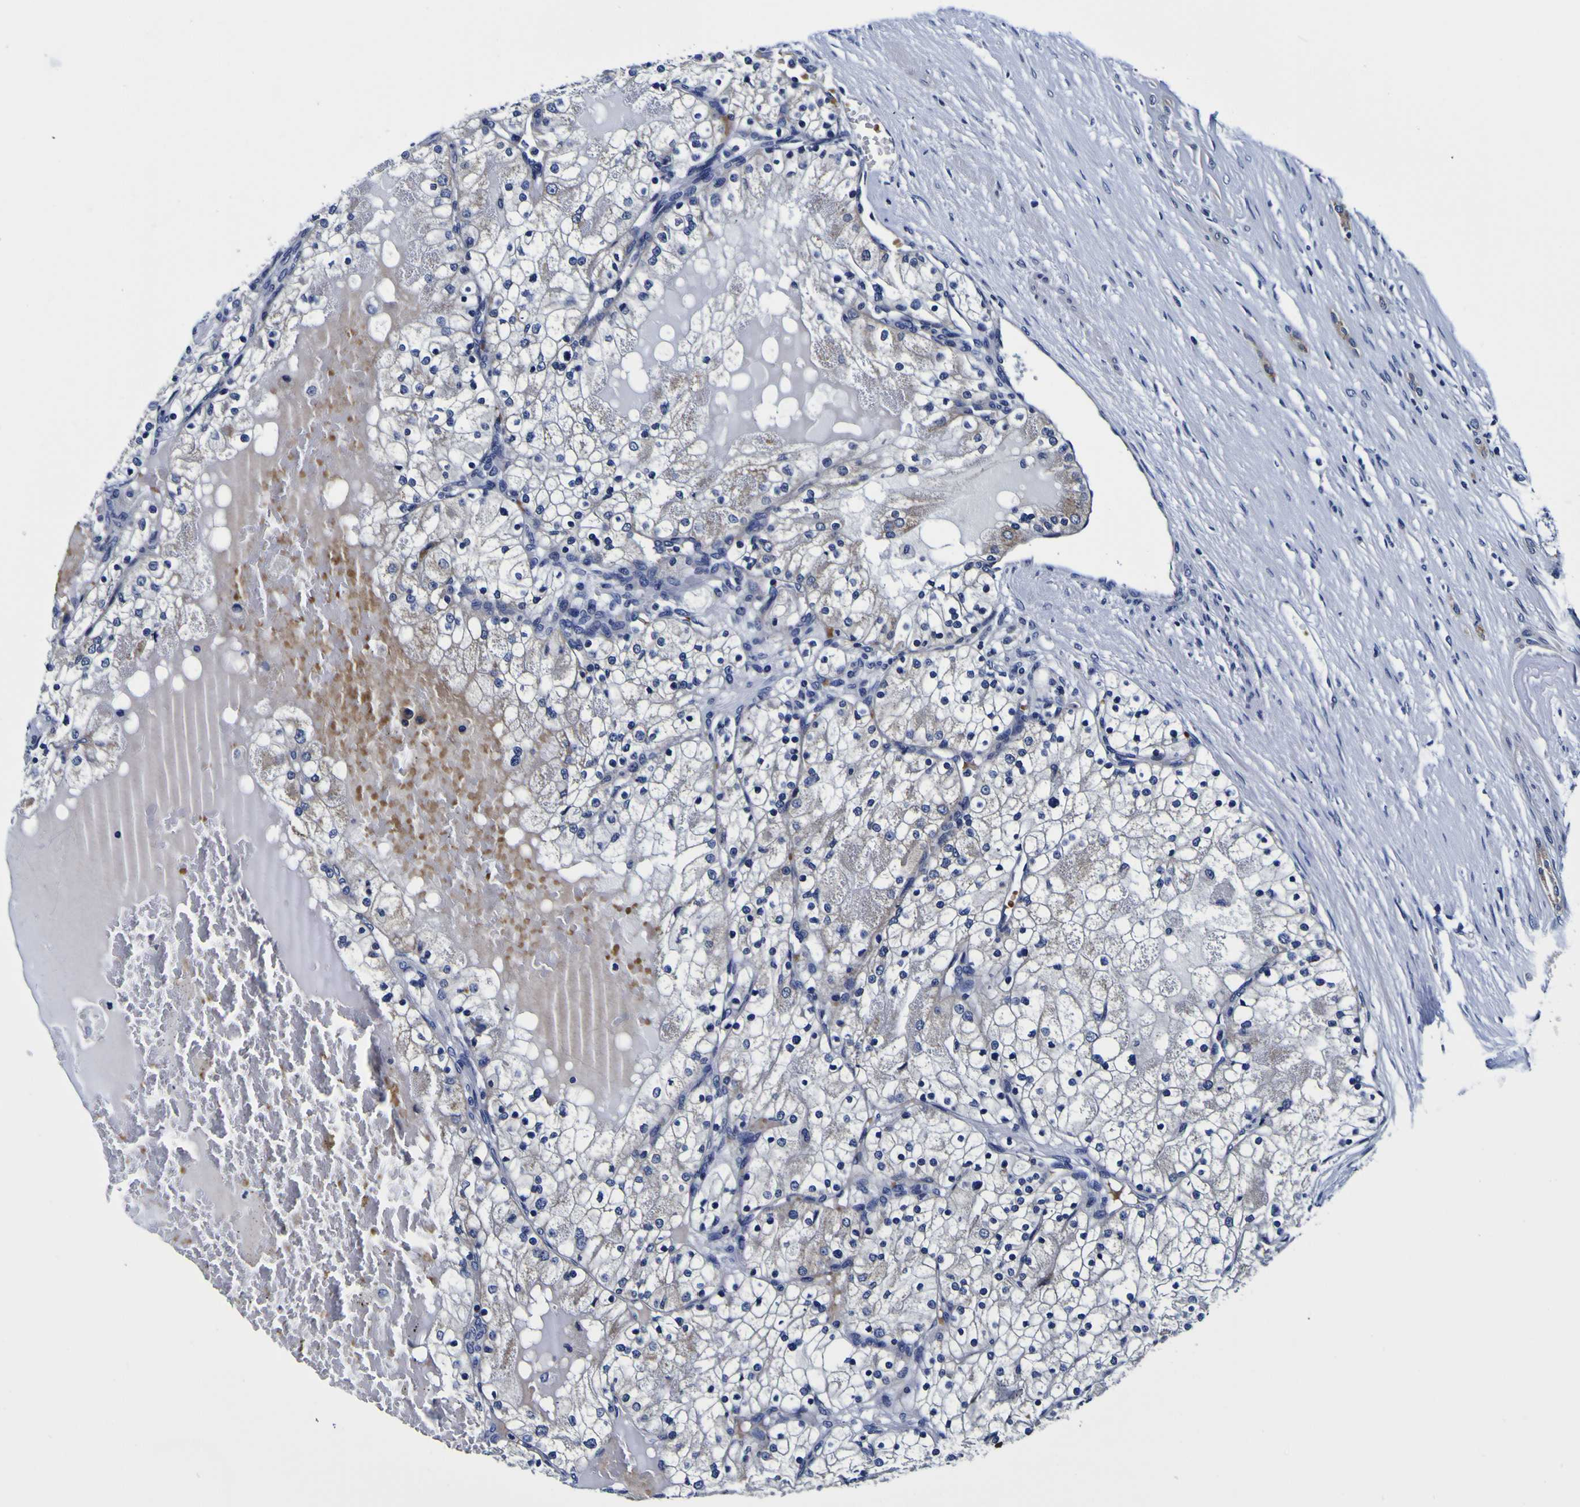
{"staining": {"intensity": "weak", "quantity": "<25%", "location": "cytoplasmic/membranous"}, "tissue": "renal cancer", "cell_type": "Tumor cells", "image_type": "cancer", "snomed": [{"axis": "morphology", "description": "Adenocarcinoma, NOS"}, {"axis": "topography", "description": "Kidney"}], "caption": "This is an IHC micrograph of human adenocarcinoma (renal). There is no expression in tumor cells.", "gene": "PDLIM4", "patient": {"sex": "male", "age": 68}}